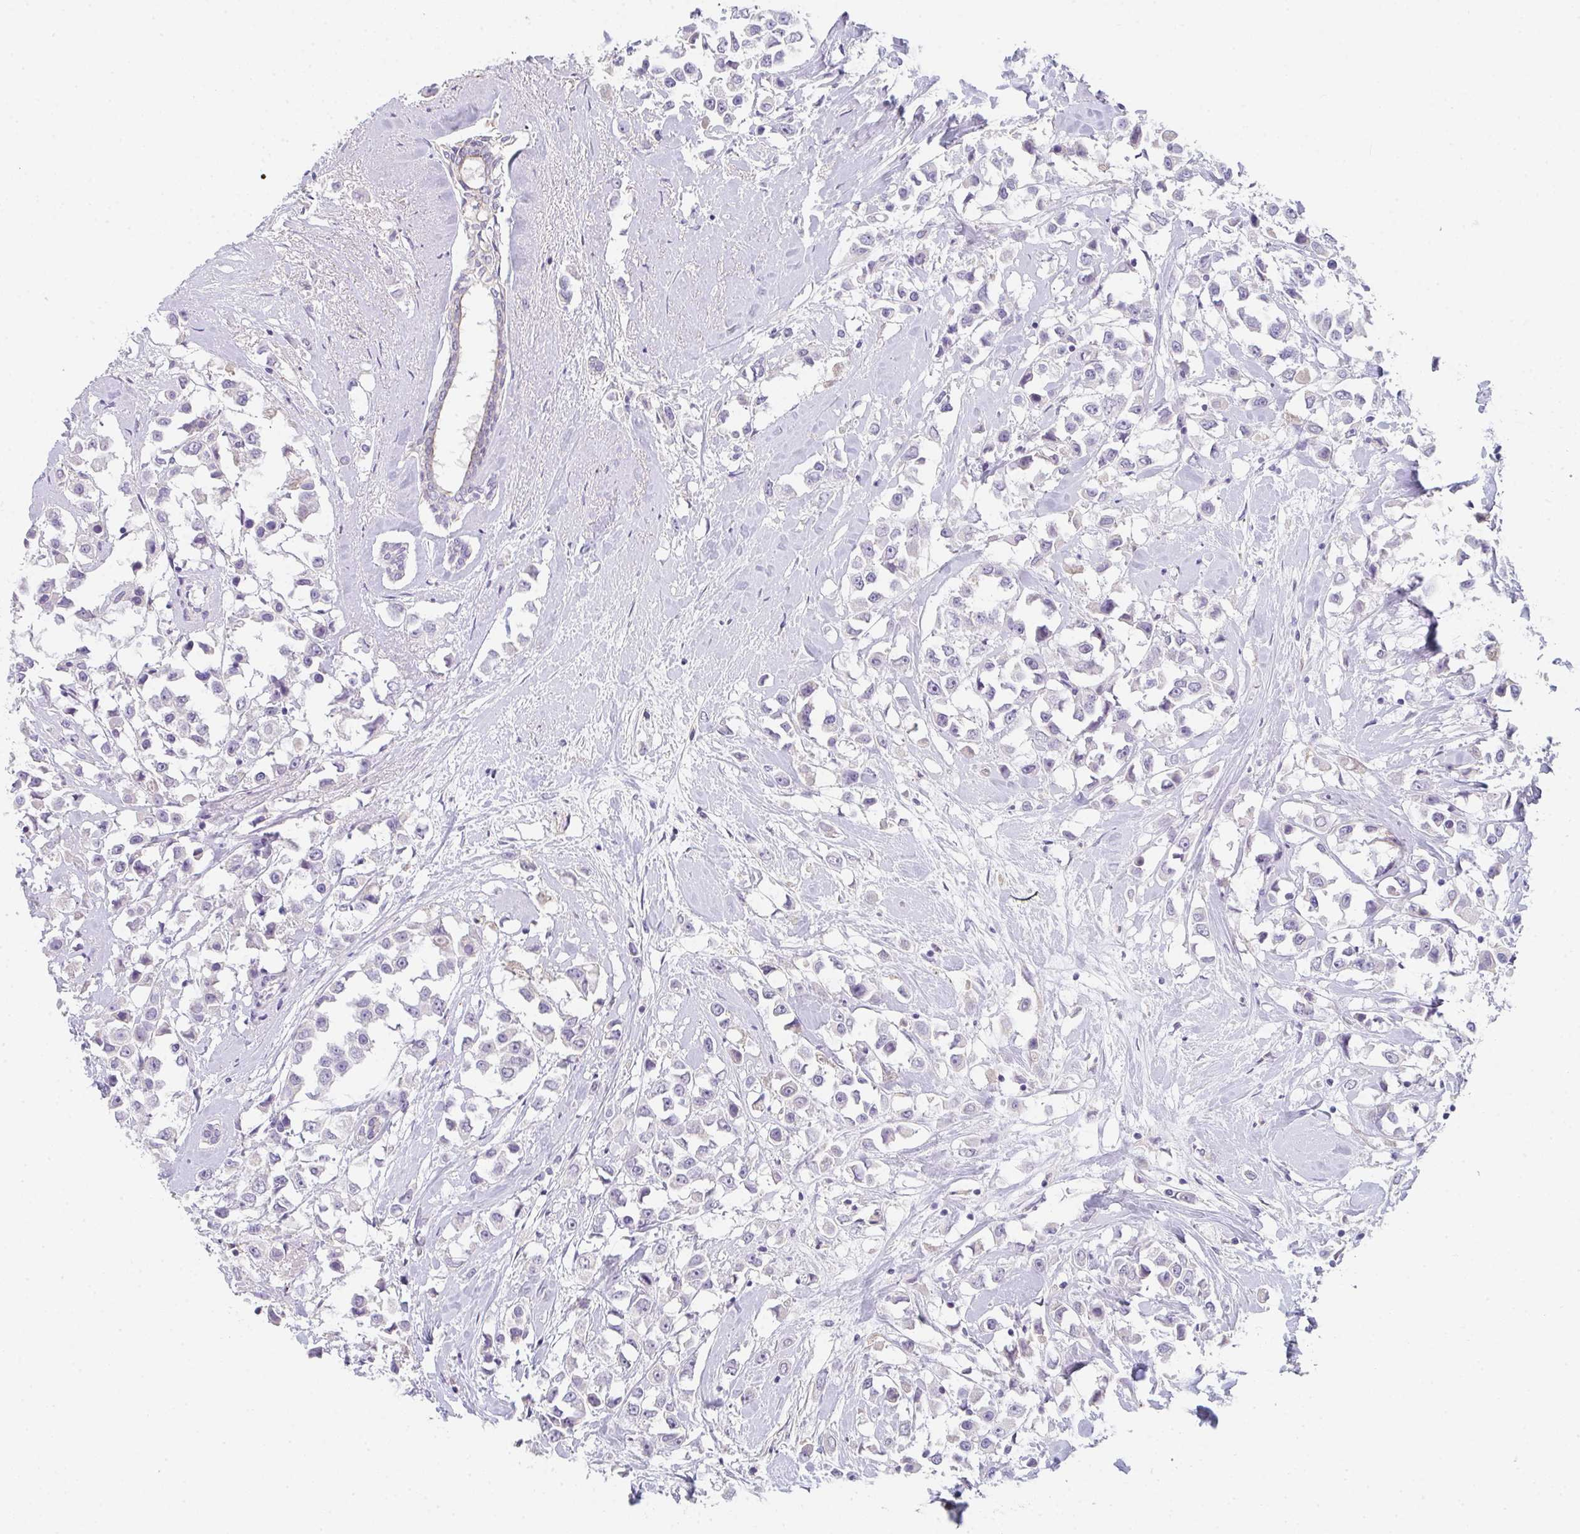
{"staining": {"intensity": "negative", "quantity": "none", "location": "none"}, "tissue": "breast cancer", "cell_type": "Tumor cells", "image_type": "cancer", "snomed": [{"axis": "morphology", "description": "Duct carcinoma"}, {"axis": "topography", "description": "Breast"}], "caption": "A micrograph of human breast cancer is negative for staining in tumor cells.", "gene": "C1QTNF8", "patient": {"sex": "female", "age": 61}}